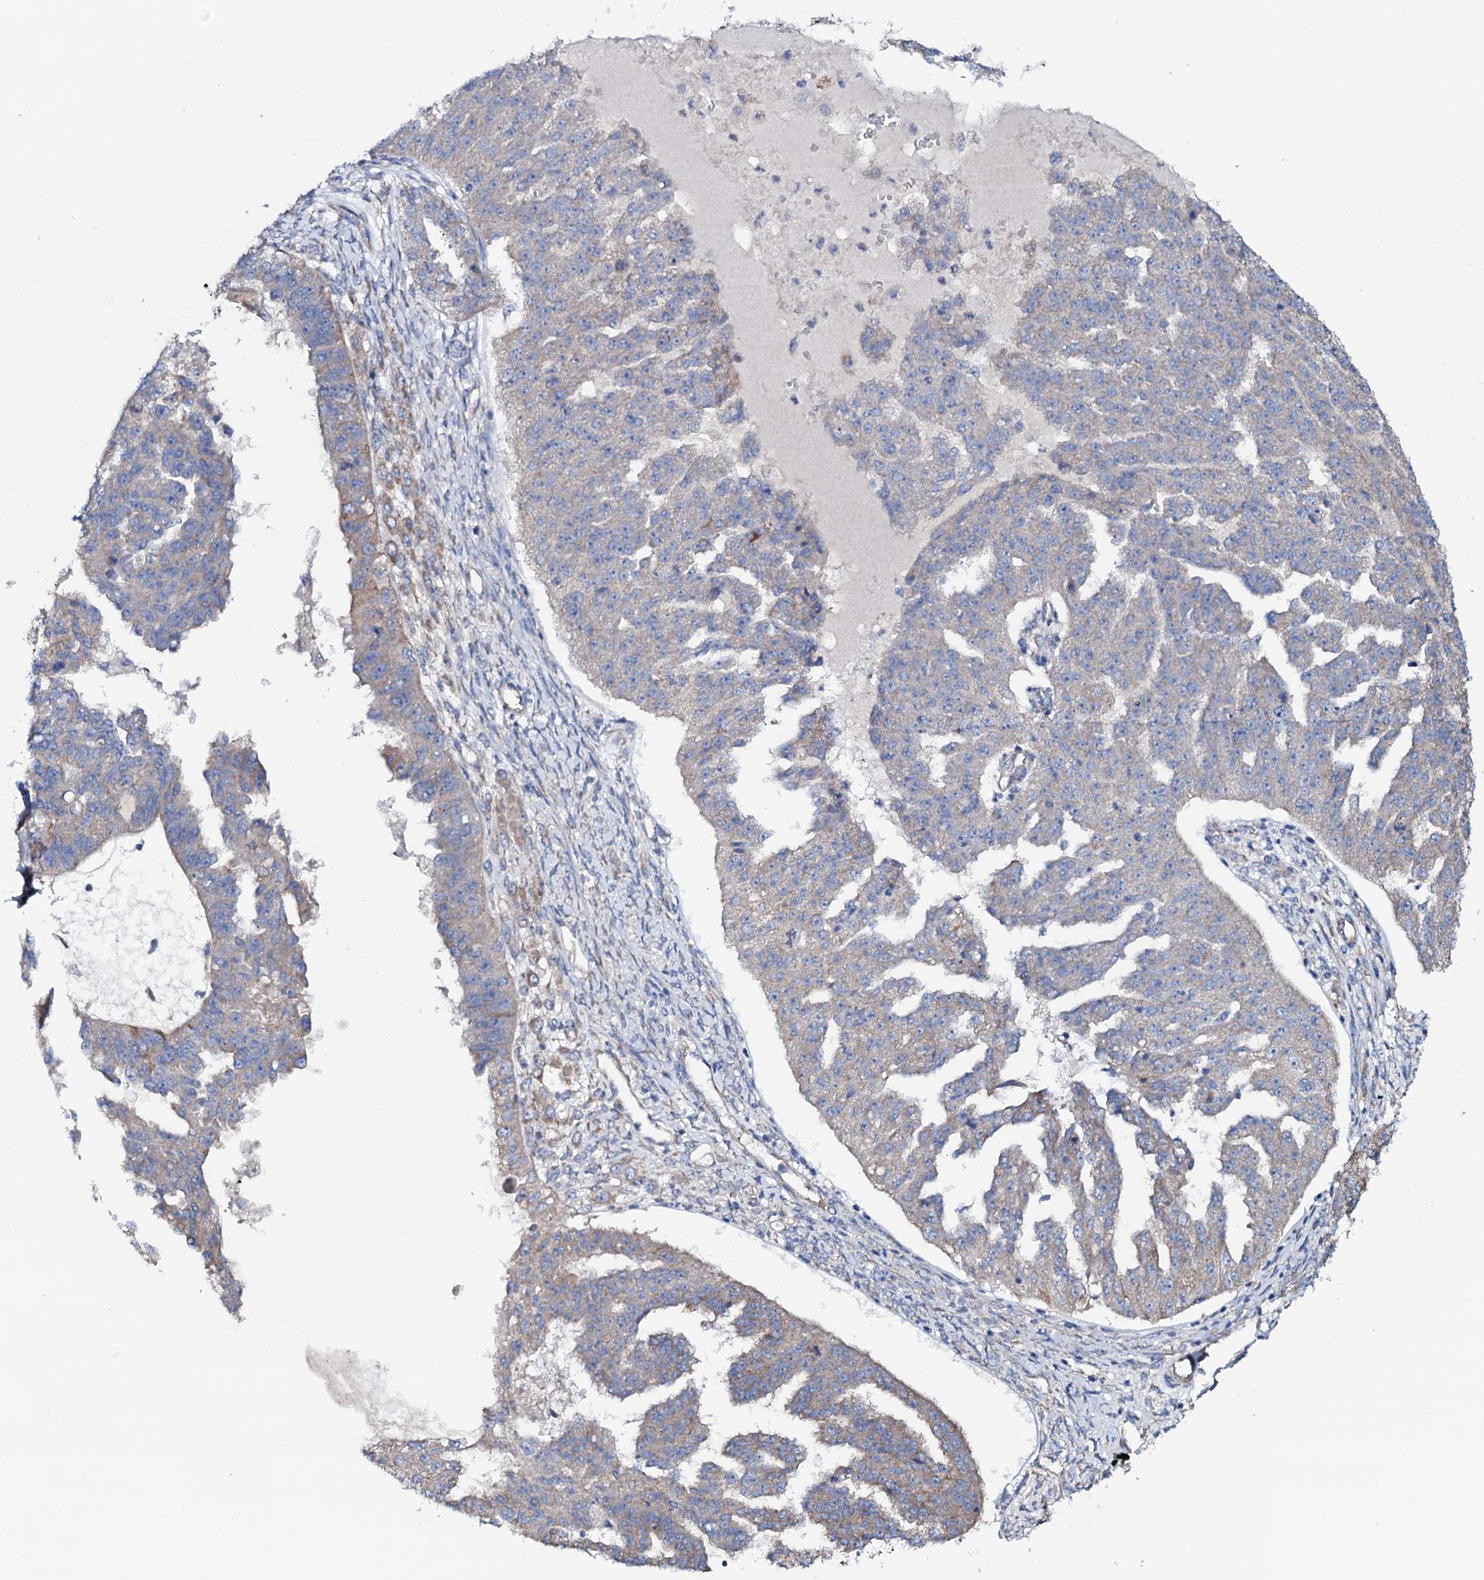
{"staining": {"intensity": "weak", "quantity": "25%-75%", "location": "cytoplasmic/membranous"}, "tissue": "ovarian cancer", "cell_type": "Tumor cells", "image_type": "cancer", "snomed": [{"axis": "morphology", "description": "Cystadenocarcinoma, serous, NOS"}, {"axis": "topography", "description": "Ovary"}], "caption": "Weak cytoplasmic/membranous staining is appreciated in about 25%-75% of tumor cells in ovarian serous cystadenocarcinoma.", "gene": "STARD13", "patient": {"sex": "female", "age": 58}}